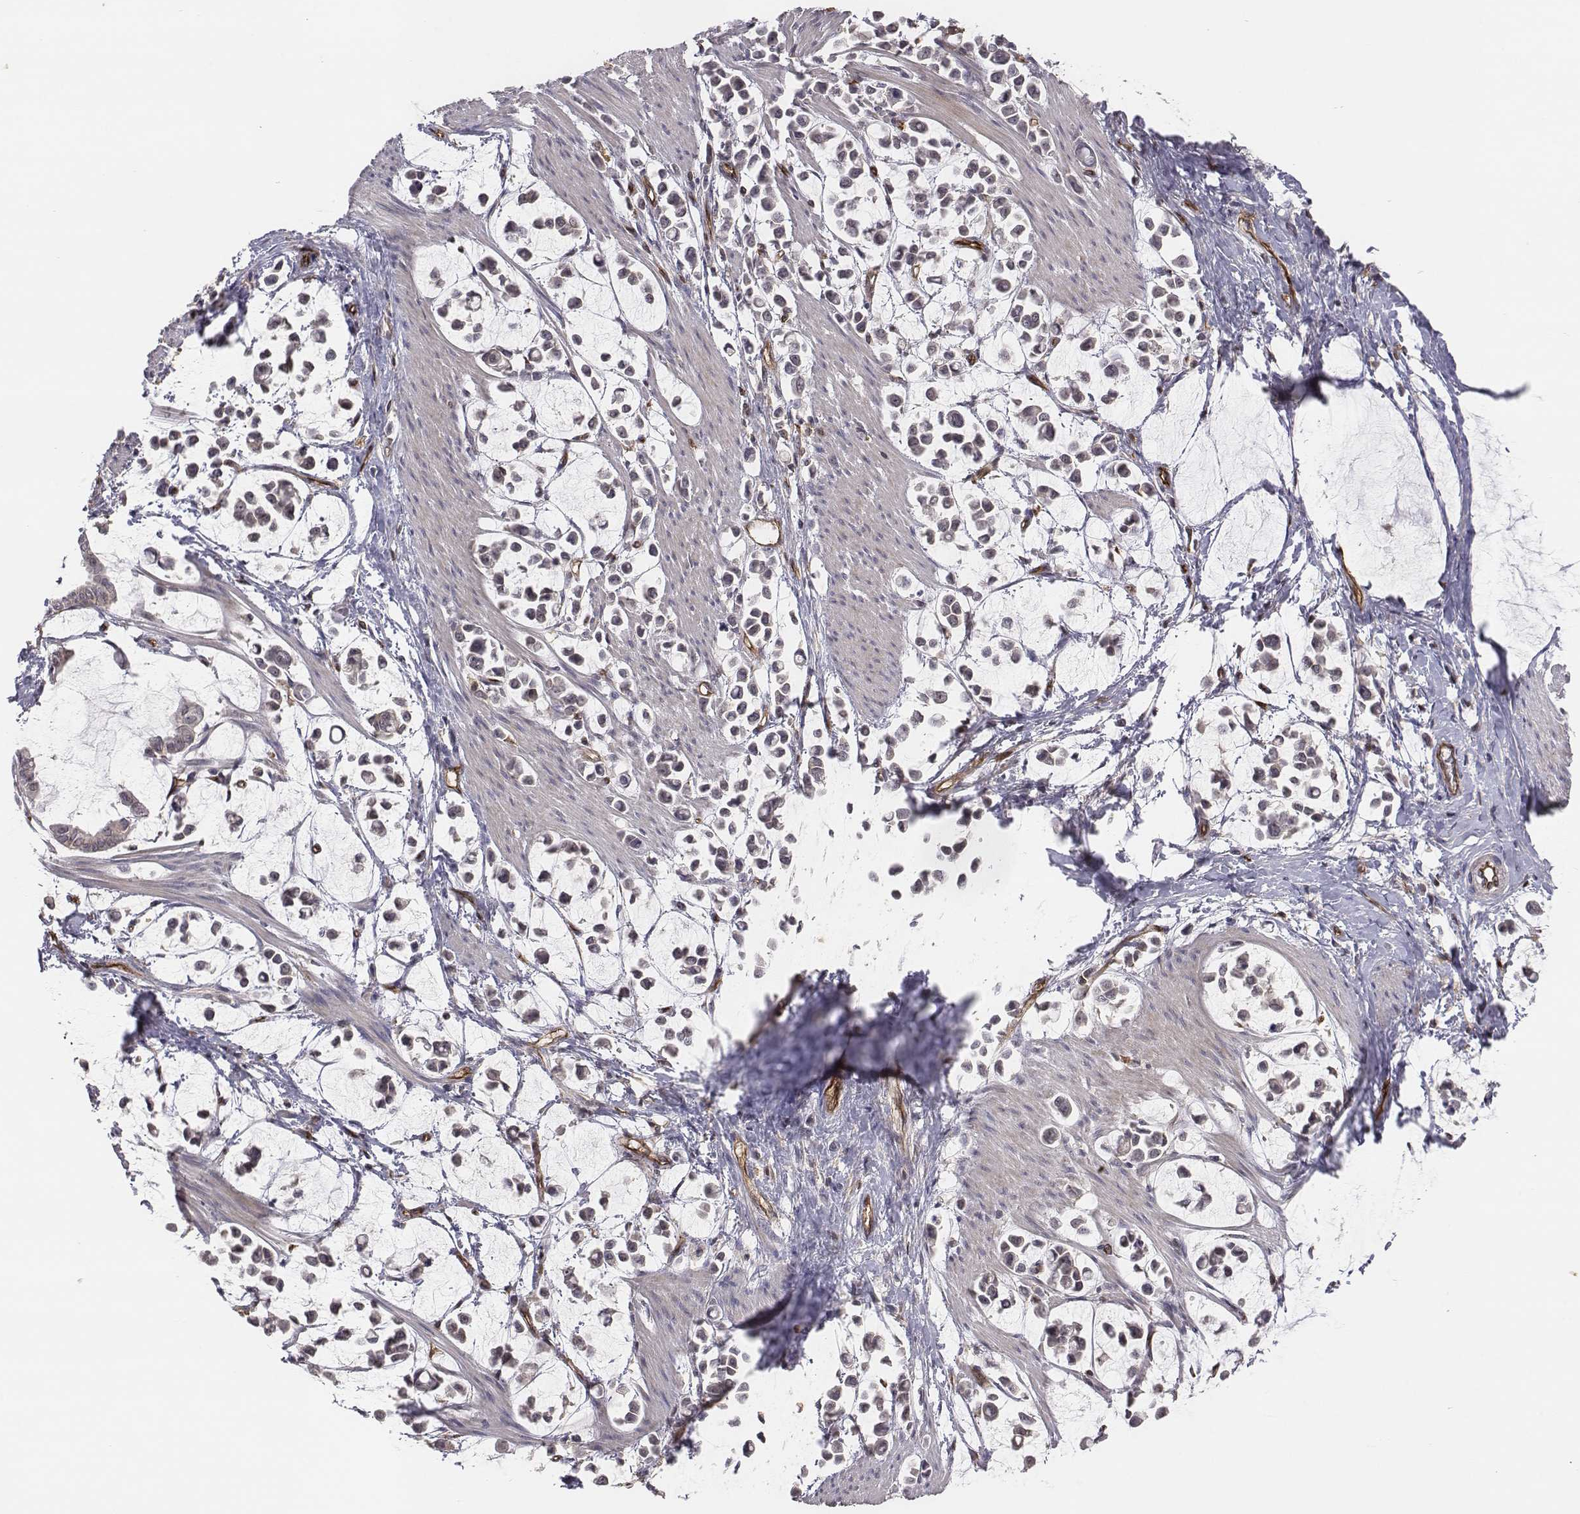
{"staining": {"intensity": "negative", "quantity": "none", "location": "none"}, "tissue": "stomach cancer", "cell_type": "Tumor cells", "image_type": "cancer", "snomed": [{"axis": "morphology", "description": "Adenocarcinoma, NOS"}, {"axis": "topography", "description": "Stomach"}], "caption": "There is no significant positivity in tumor cells of stomach cancer.", "gene": "PTPRG", "patient": {"sex": "male", "age": 82}}